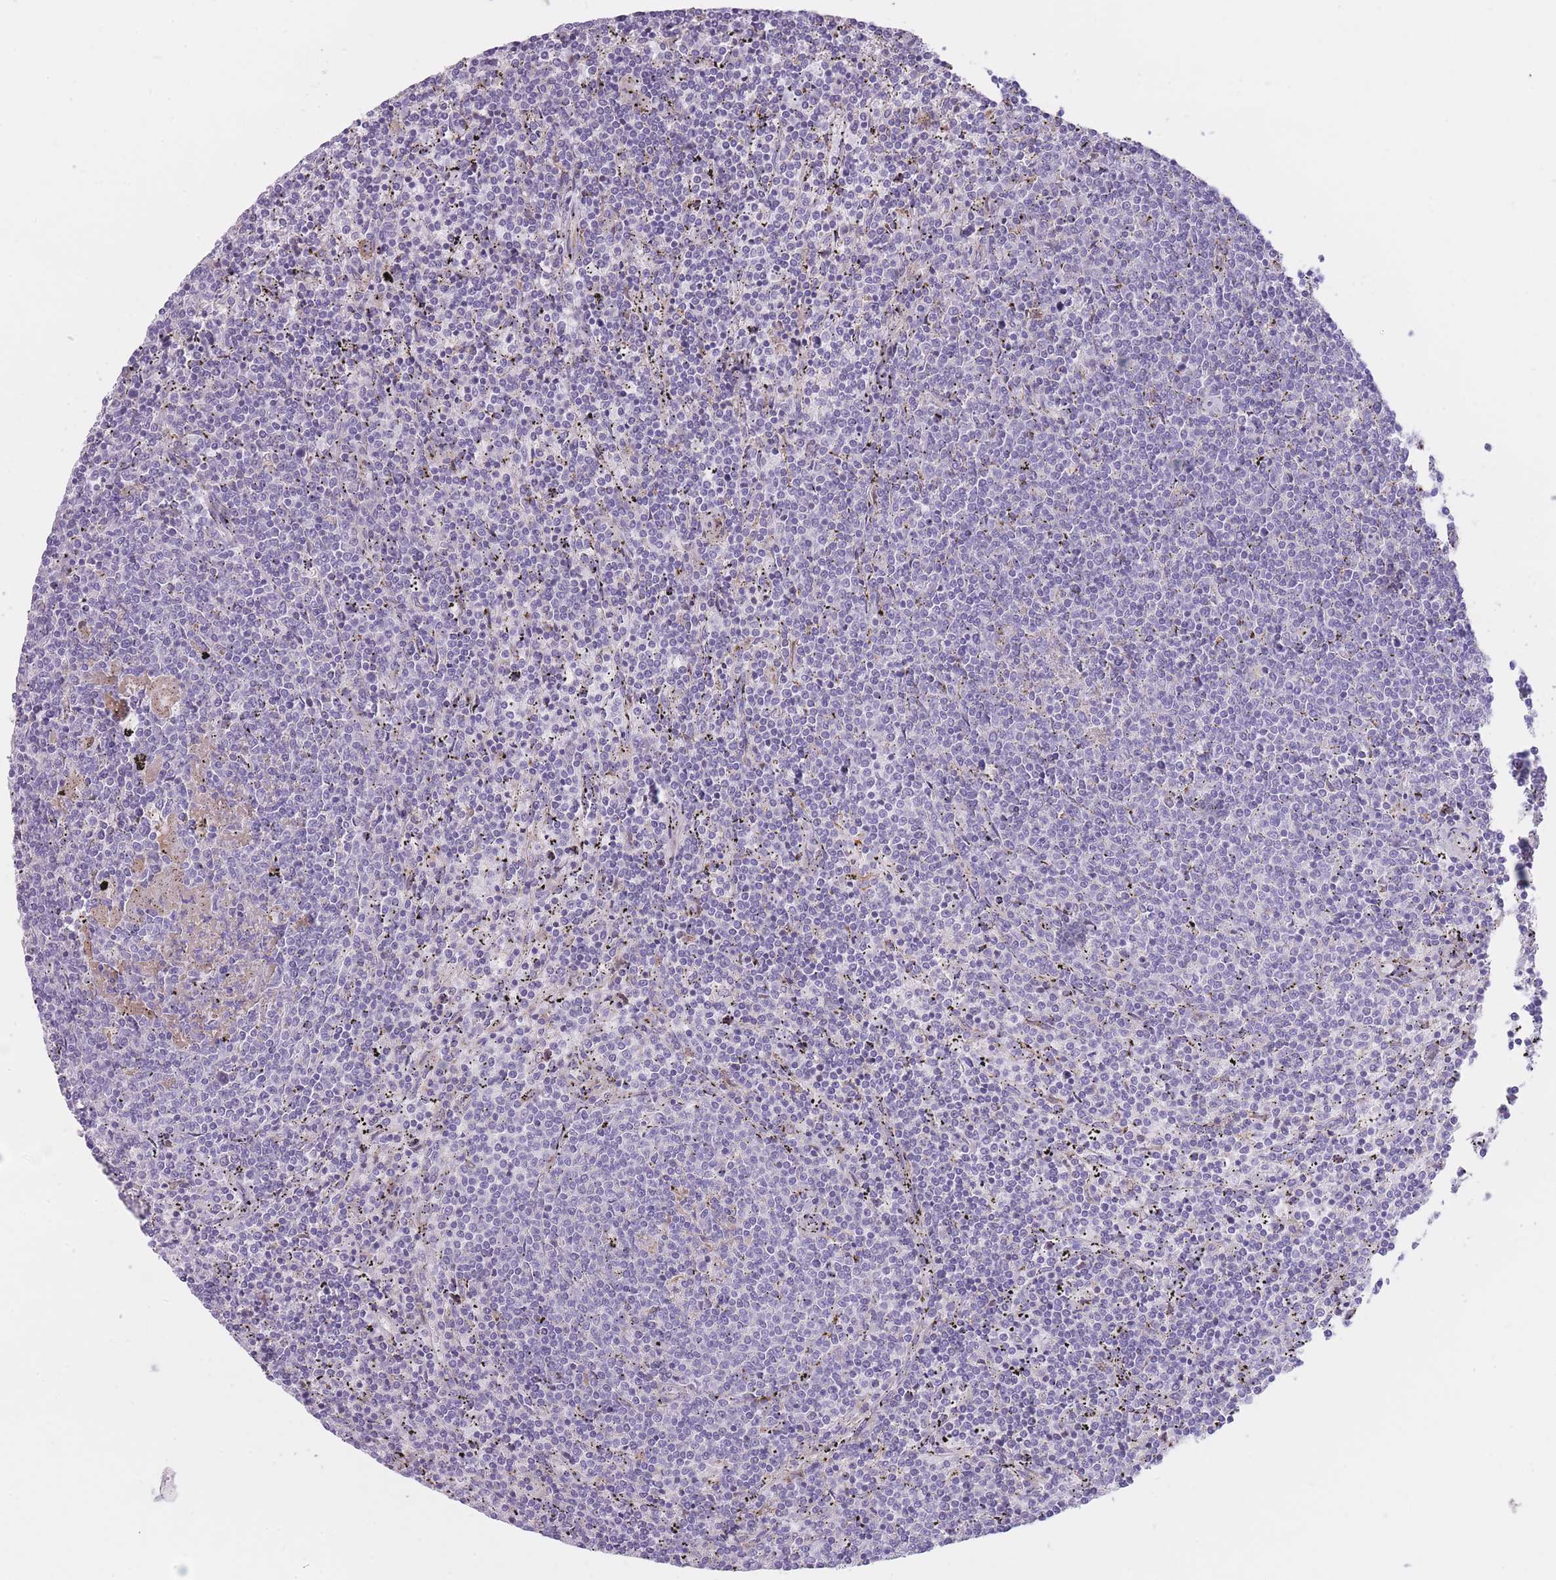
{"staining": {"intensity": "negative", "quantity": "none", "location": "none"}, "tissue": "lymphoma", "cell_type": "Tumor cells", "image_type": "cancer", "snomed": [{"axis": "morphology", "description": "Malignant lymphoma, non-Hodgkin's type, Low grade"}, {"axis": "topography", "description": "Spleen"}], "caption": "Tumor cells show no significant protein expression in lymphoma.", "gene": "IMPG1", "patient": {"sex": "female", "age": 50}}